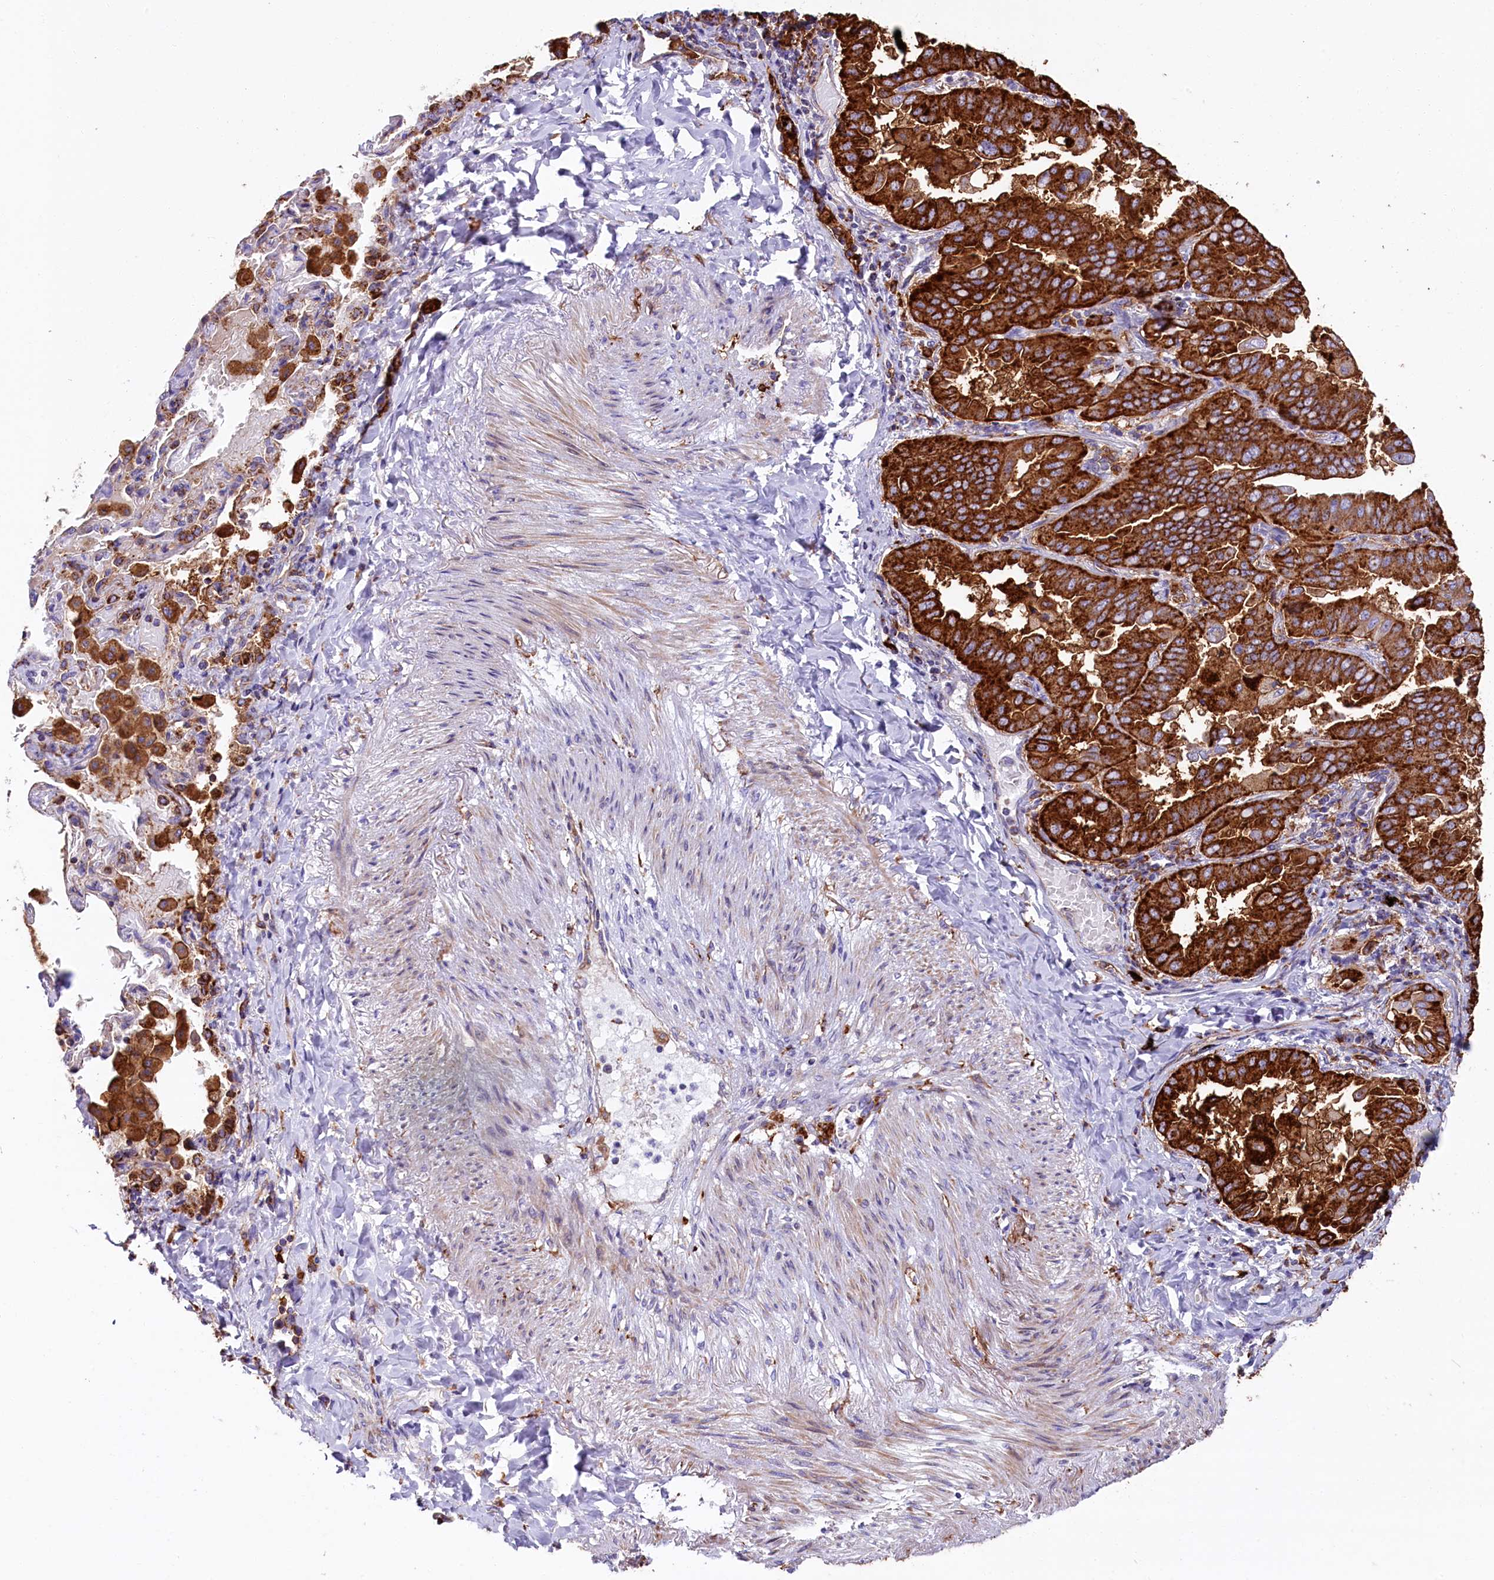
{"staining": {"intensity": "strong", "quantity": ">75%", "location": "cytoplasmic/membranous"}, "tissue": "lung cancer", "cell_type": "Tumor cells", "image_type": "cancer", "snomed": [{"axis": "morphology", "description": "Adenocarcinoma, NOS"}, {"axis": "topography", "description": "Lung"}], "caption": "Immunohistochemical staining of human lung cancer displays high levels of strong cytoplasmic/membranous positivity in approximately >75% of tumor cells.", "gene": "IL20RA", "patient": {"sex": "male", "age": 64}}